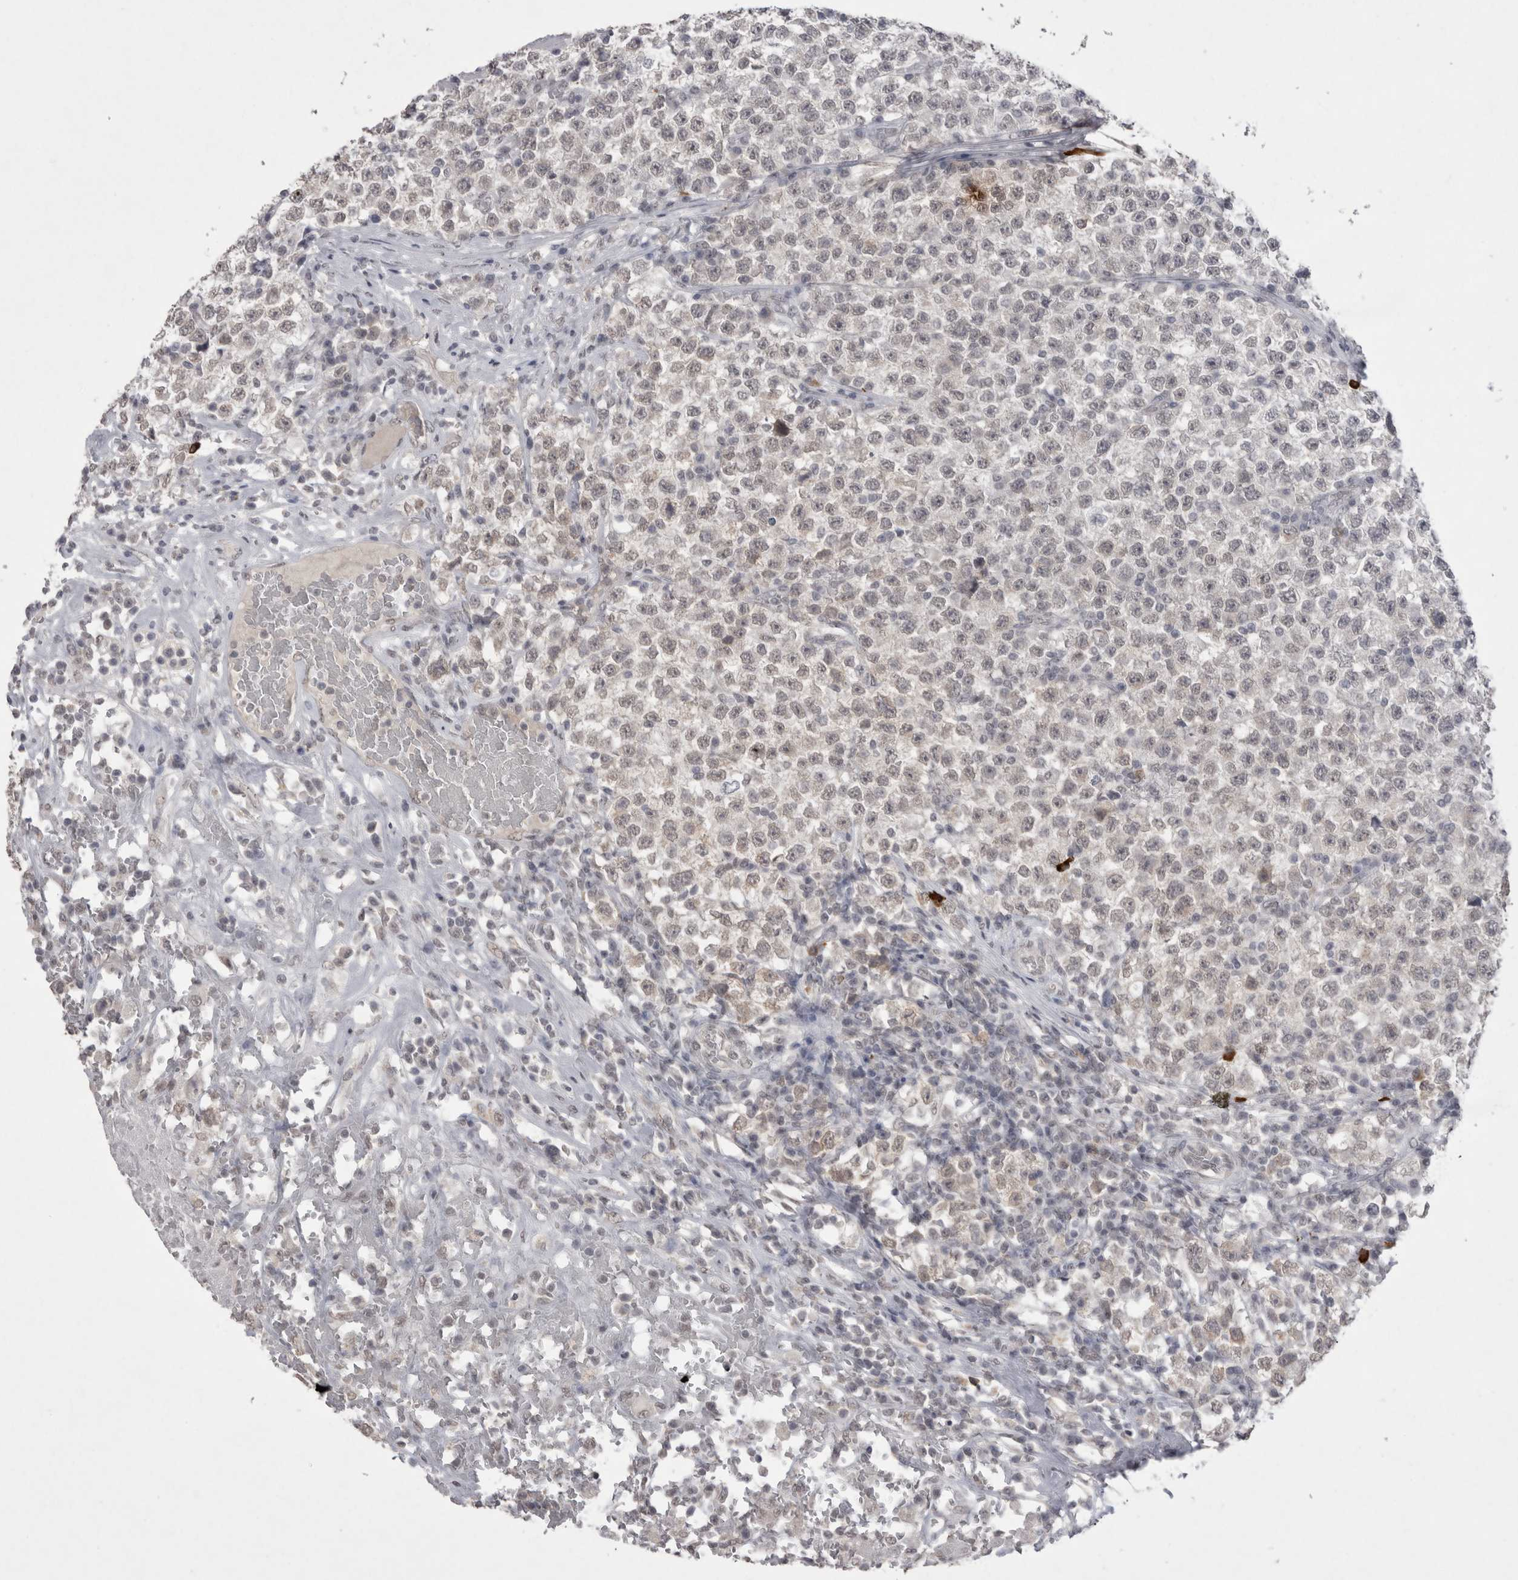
{"staining": {"intensity": "weak", "quantity": "25%-75%", "location": "nuclear"}, "tissue": "testis cancer", "cell_type": "Tumor cells", "image_type": "cancer", "snomed": [{"axis": "morphology", "description": "Seminoma, NOS"}, {"axis": "topography", "description": "Testis"}], "caption": "A low amount of weak nuclear expression is appreciated in about 25%-75% of tumor cells in testis cancer tissue.", "gene": "DDX4", "patient": {"sex": "male", "age": 22}}